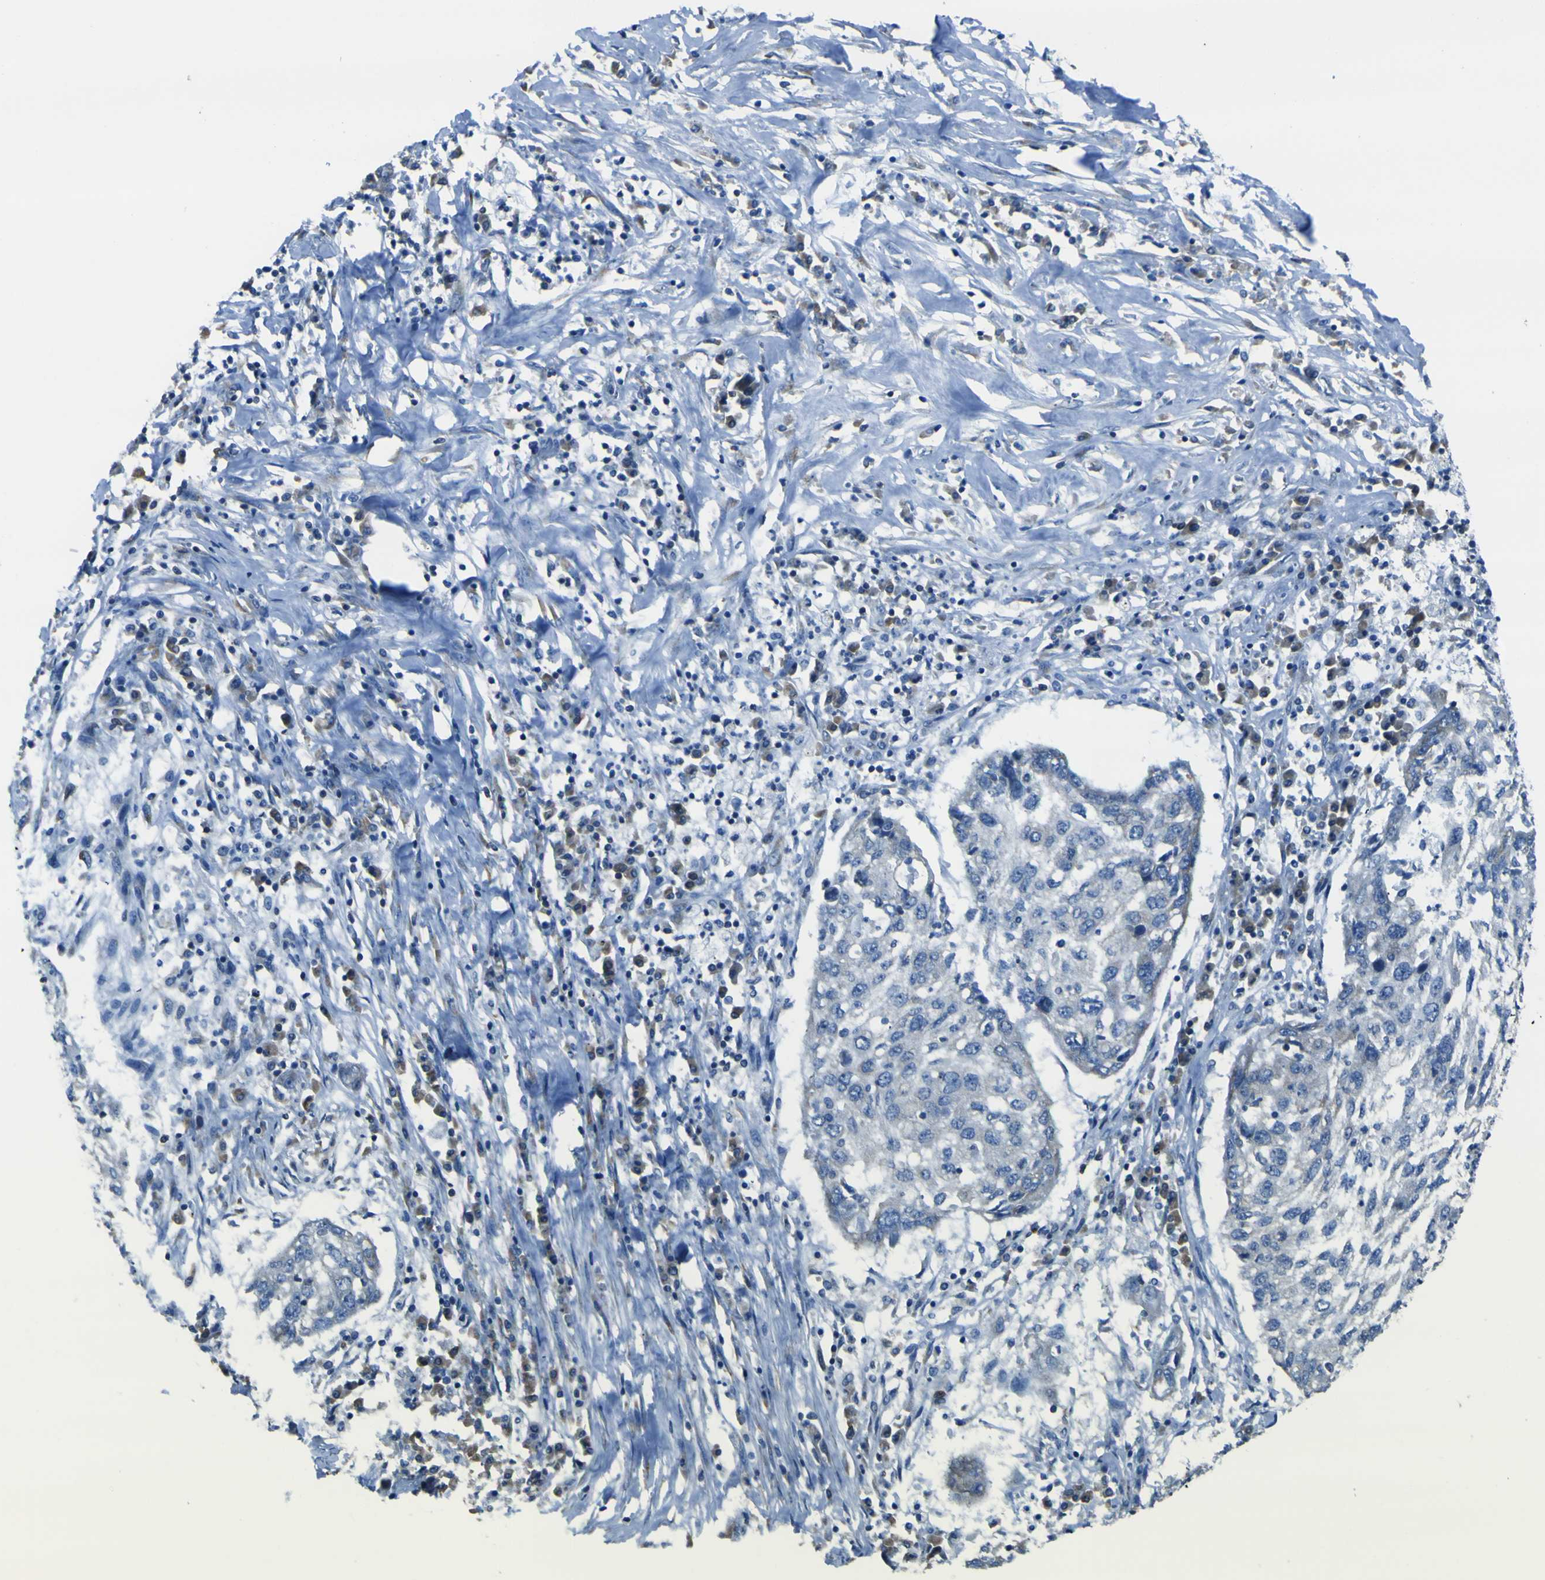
{"staining": {"intensity": "negative", "quantity": "none", "location": "none"}, "tissue": "lung cancer", "cell_type": "Tumor cells", "image_type": "cancer", "snomed": [{"axis": "morphology", "description": "Squamous cell carcinoma, NOS"}, {"axis": "topography", "description": "Lung"}], "caption": "Tumor cells show no significant protein staining in lung cancer. (DAB IHC, high magnification).", "gene": "STIM1", "patient": {"sex": "female", "age": 63}}